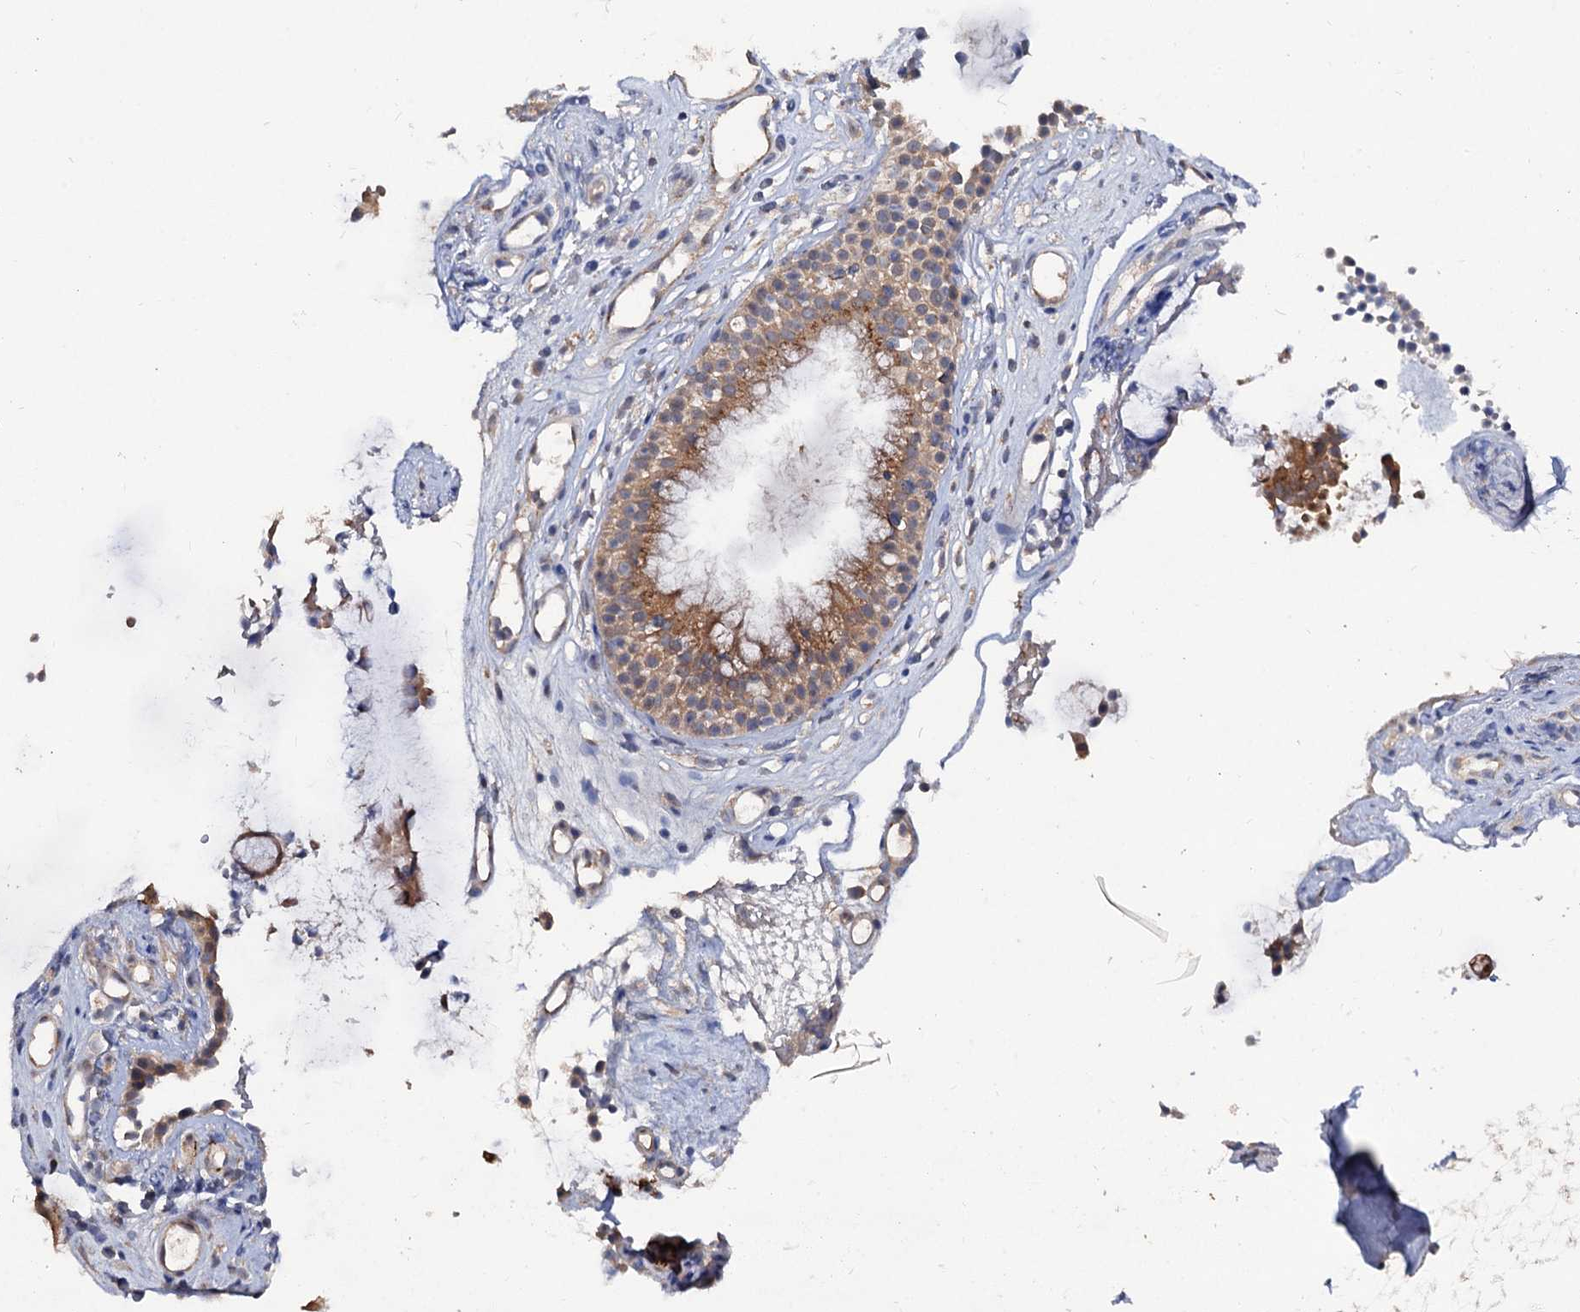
{"staining": {"intensity": "moderate", "quantity": ">75%", "location": "cytoplasmic/membranous"}, "tissue": "nasopharynx", "cell_type": "Respiratory epithelial cells", "image_type": "normal", "snomed": [{"axis": "morphology", "description": "Normal tissue, NOS"}, {"axis": "morphology", "description": "Inflammation, NOS"}, {"axis": "topography", "description": "Nasopharynx"}], "caption": "Nasopharynx stained for a protein shows moderate cytoplasmic/membranous positivity in respiratory epithelial cells. (IHC, brightfield microscopy, high magnification).", "gene": "NUDCD2", "patient": {"sex": "male", "age": 29}}